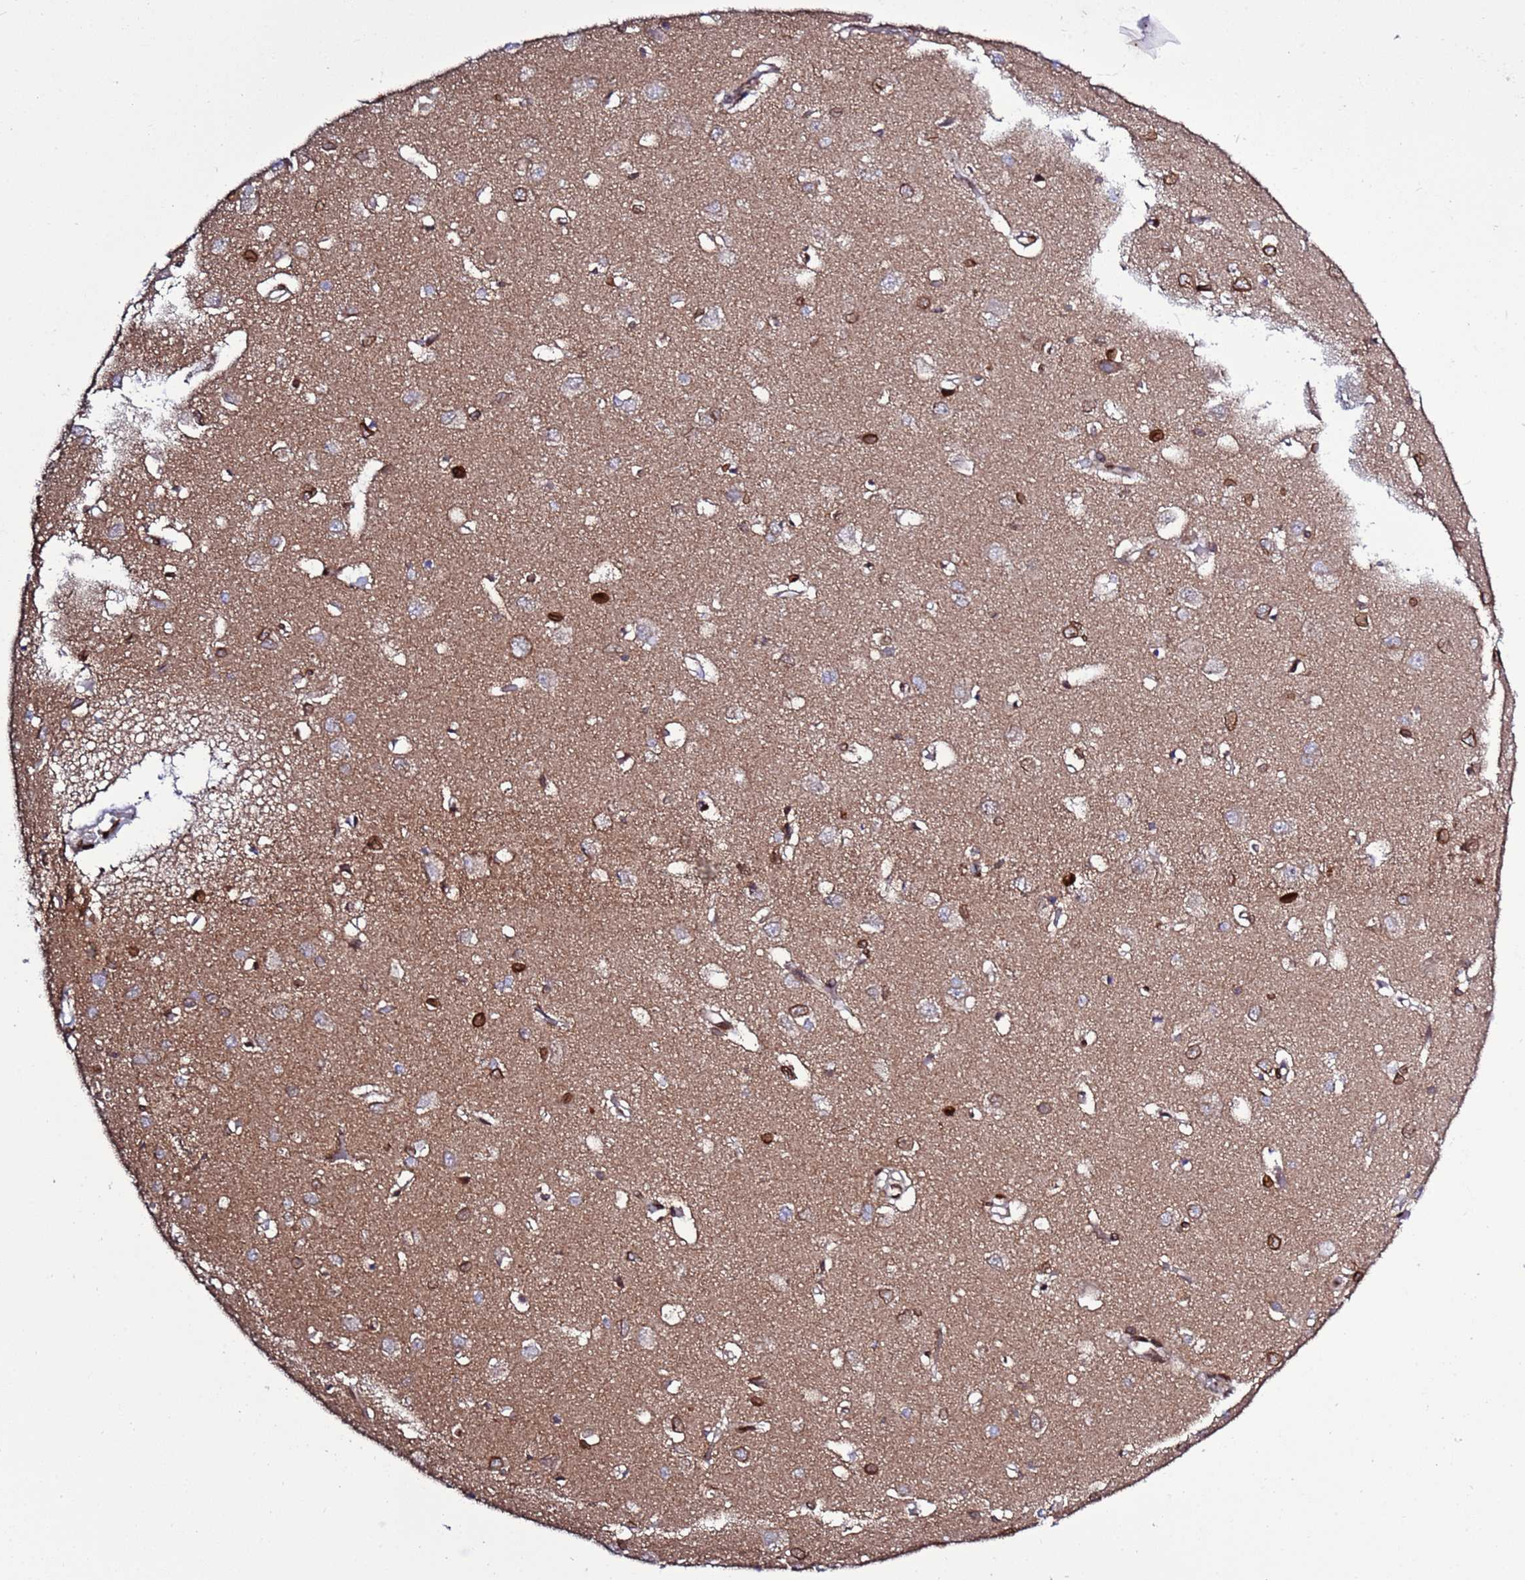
{"staining": {"intensity": "moderate", "quantity": "<25%", "location": "nuclear"}, "tissue": "cerebral cortex", "cell_type": "Endothelial cells", "image_type": "normal", "snomed": [{"axis": "morphology", "description": "Normal tissue, NOS"}, {"axis": "topography", "description": "Cerebral cortex"}], "caption": "This micrograph demonstrates IHC staining of benign human cerebral cortex, with low moderate nuclear staining in approximately <25% of endothelial cells.", "gene": "TOR1AIP1", "patient": {"sex": "female", "age": 64}}